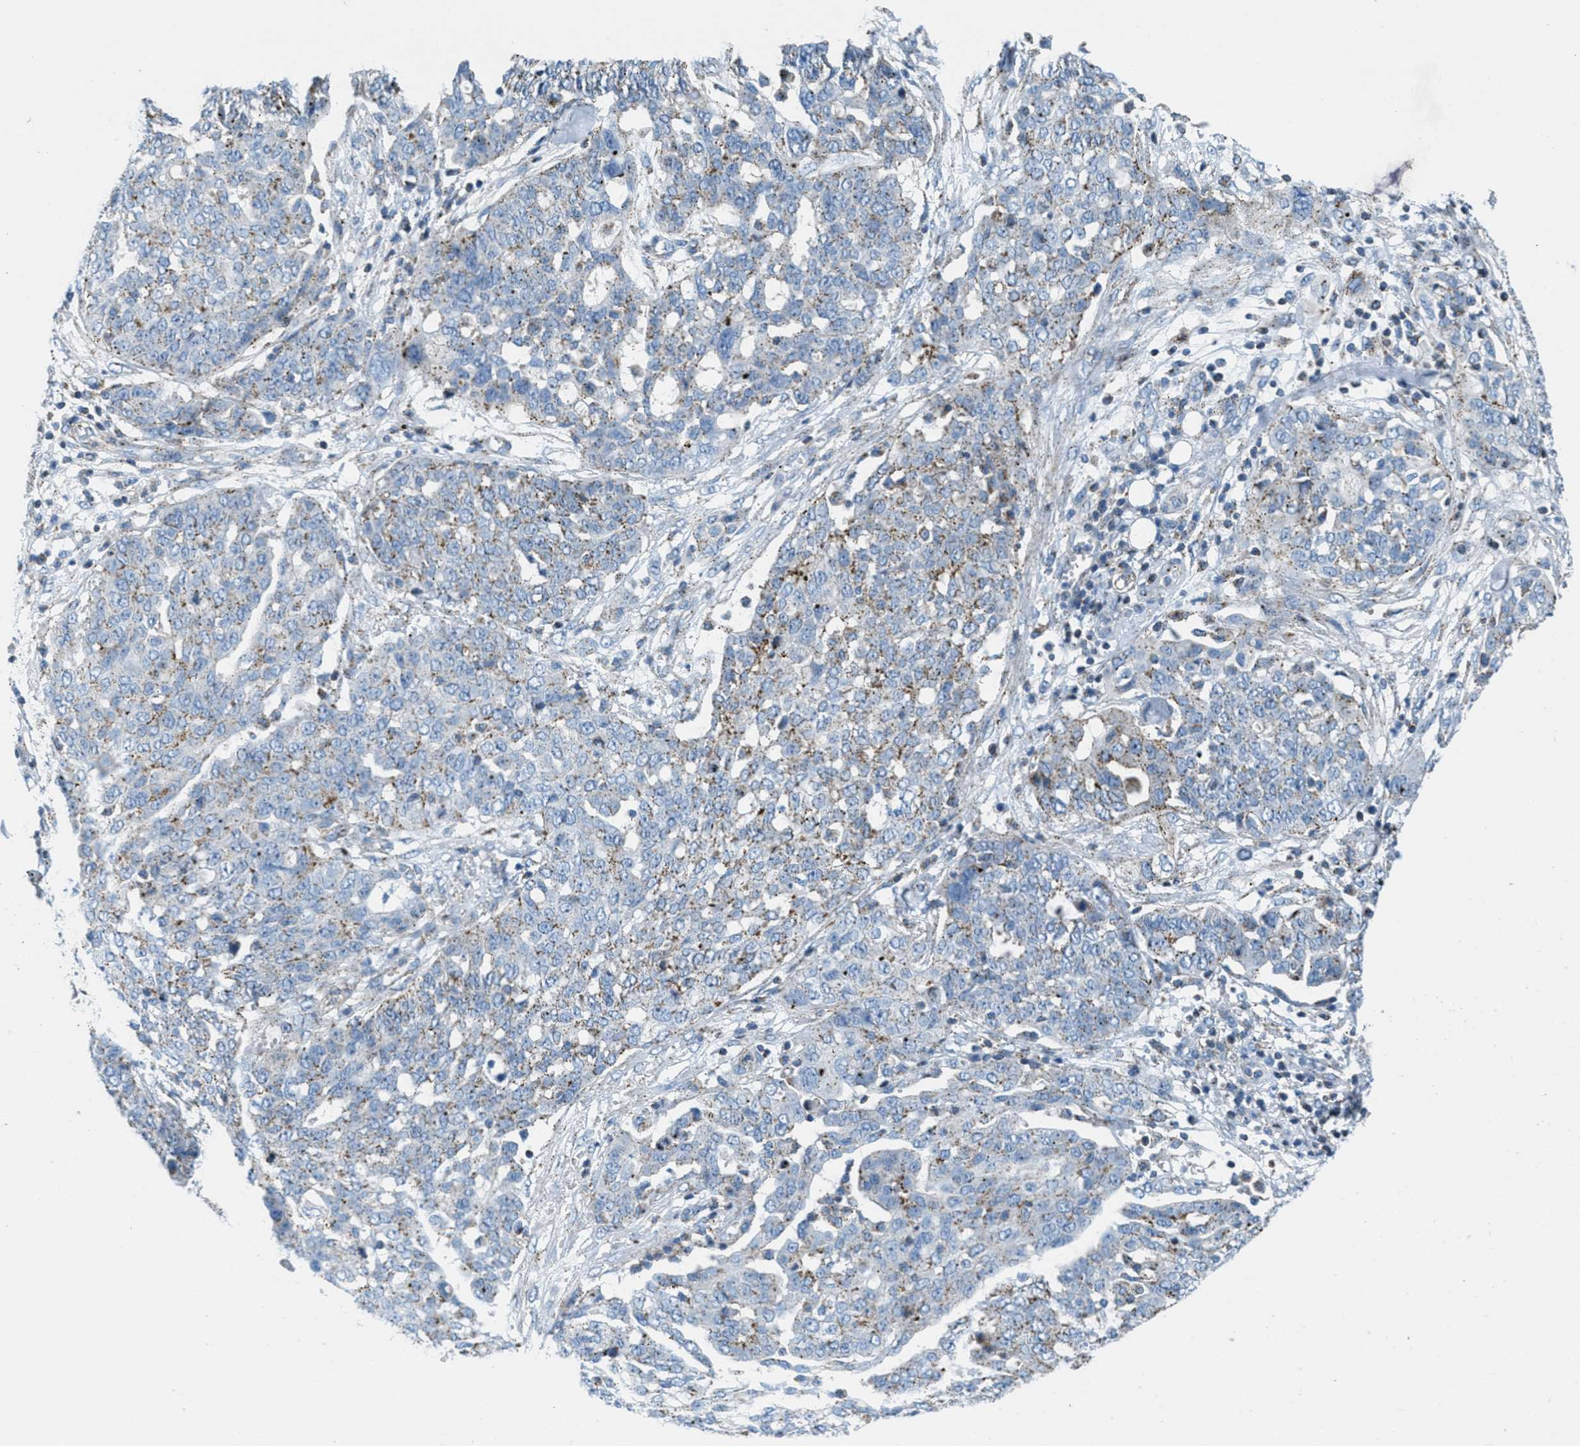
{"staining": {"intensity": "weak", "quantity": ">75%", "location": "cytoplasmic/membranous"}, "tissue": "ovarian cancer", "cell_type": "Tumor cells", "image_type": "cancer", "snomed": [{"axis": "morphology", "description": "Cystadenocarcinoma, serous, NOS"}, {"axis": "topography", "description": "Soft tissue"}, {"axis": "topography", "description": "Ovary"}], "caption": "Ovarian serous cystadenocarcinoma stained for a protein (brown) reveals weak cytoplasmic/membranous positive staining in approximately >75% of tumor cells.", "gene": "MFSD13A", "patient": {"sex": "female", "age": 57}}